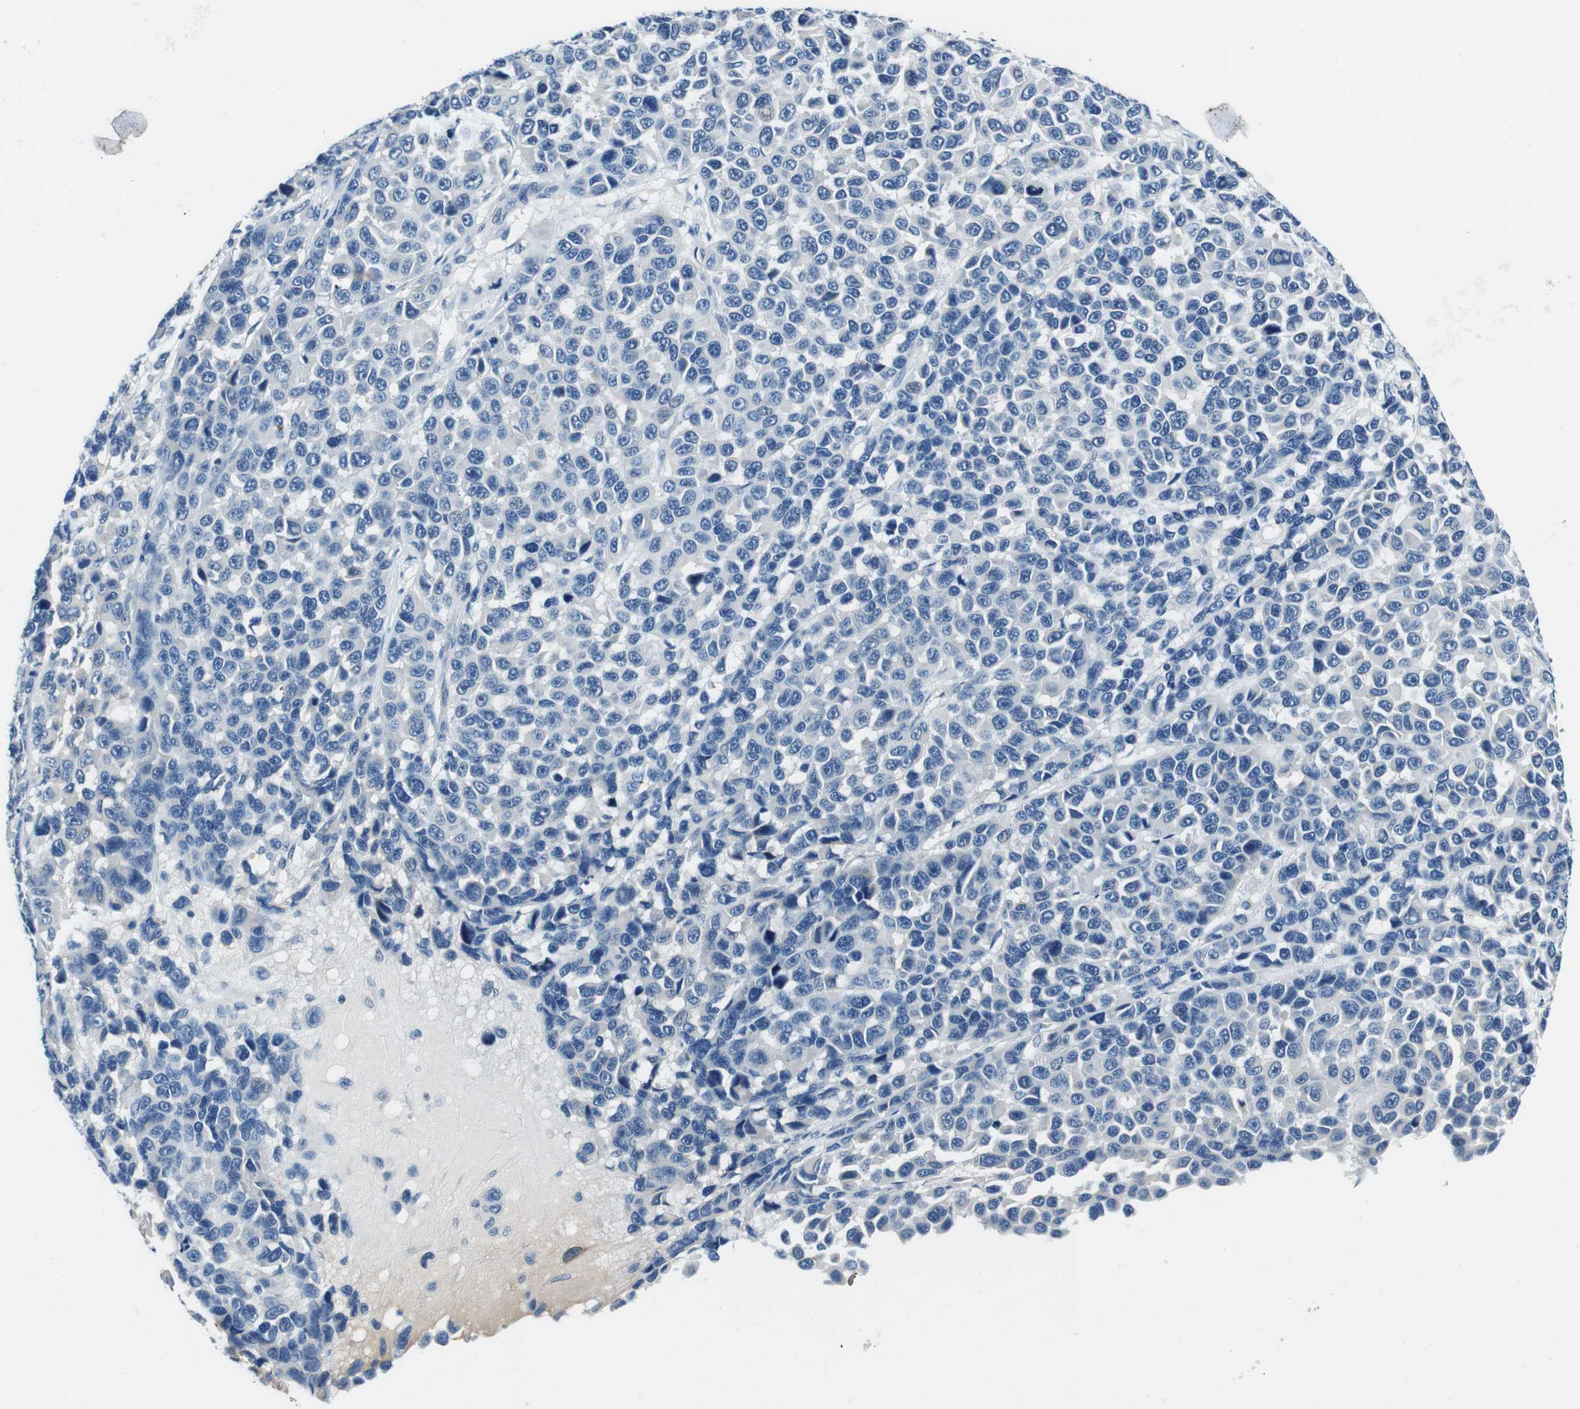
{"staining": {"intensity": "negative", "quantity": "none", "location": "none"}, "tissue": "melanoma", "cell_type": "Tumor cells", "image_type": "cancer", "snomed": [{"axis": "morphology", "description": "Malignant melanoma, NOS"}, {"axis": "topography", "description": "Skin"}], "caption": "The micrograph displays no staining of tumor cells in melanoma. Nuclei are stained in blue.", "gene": "CASQ1", "patient": {"sex": "male", "age": 53}}